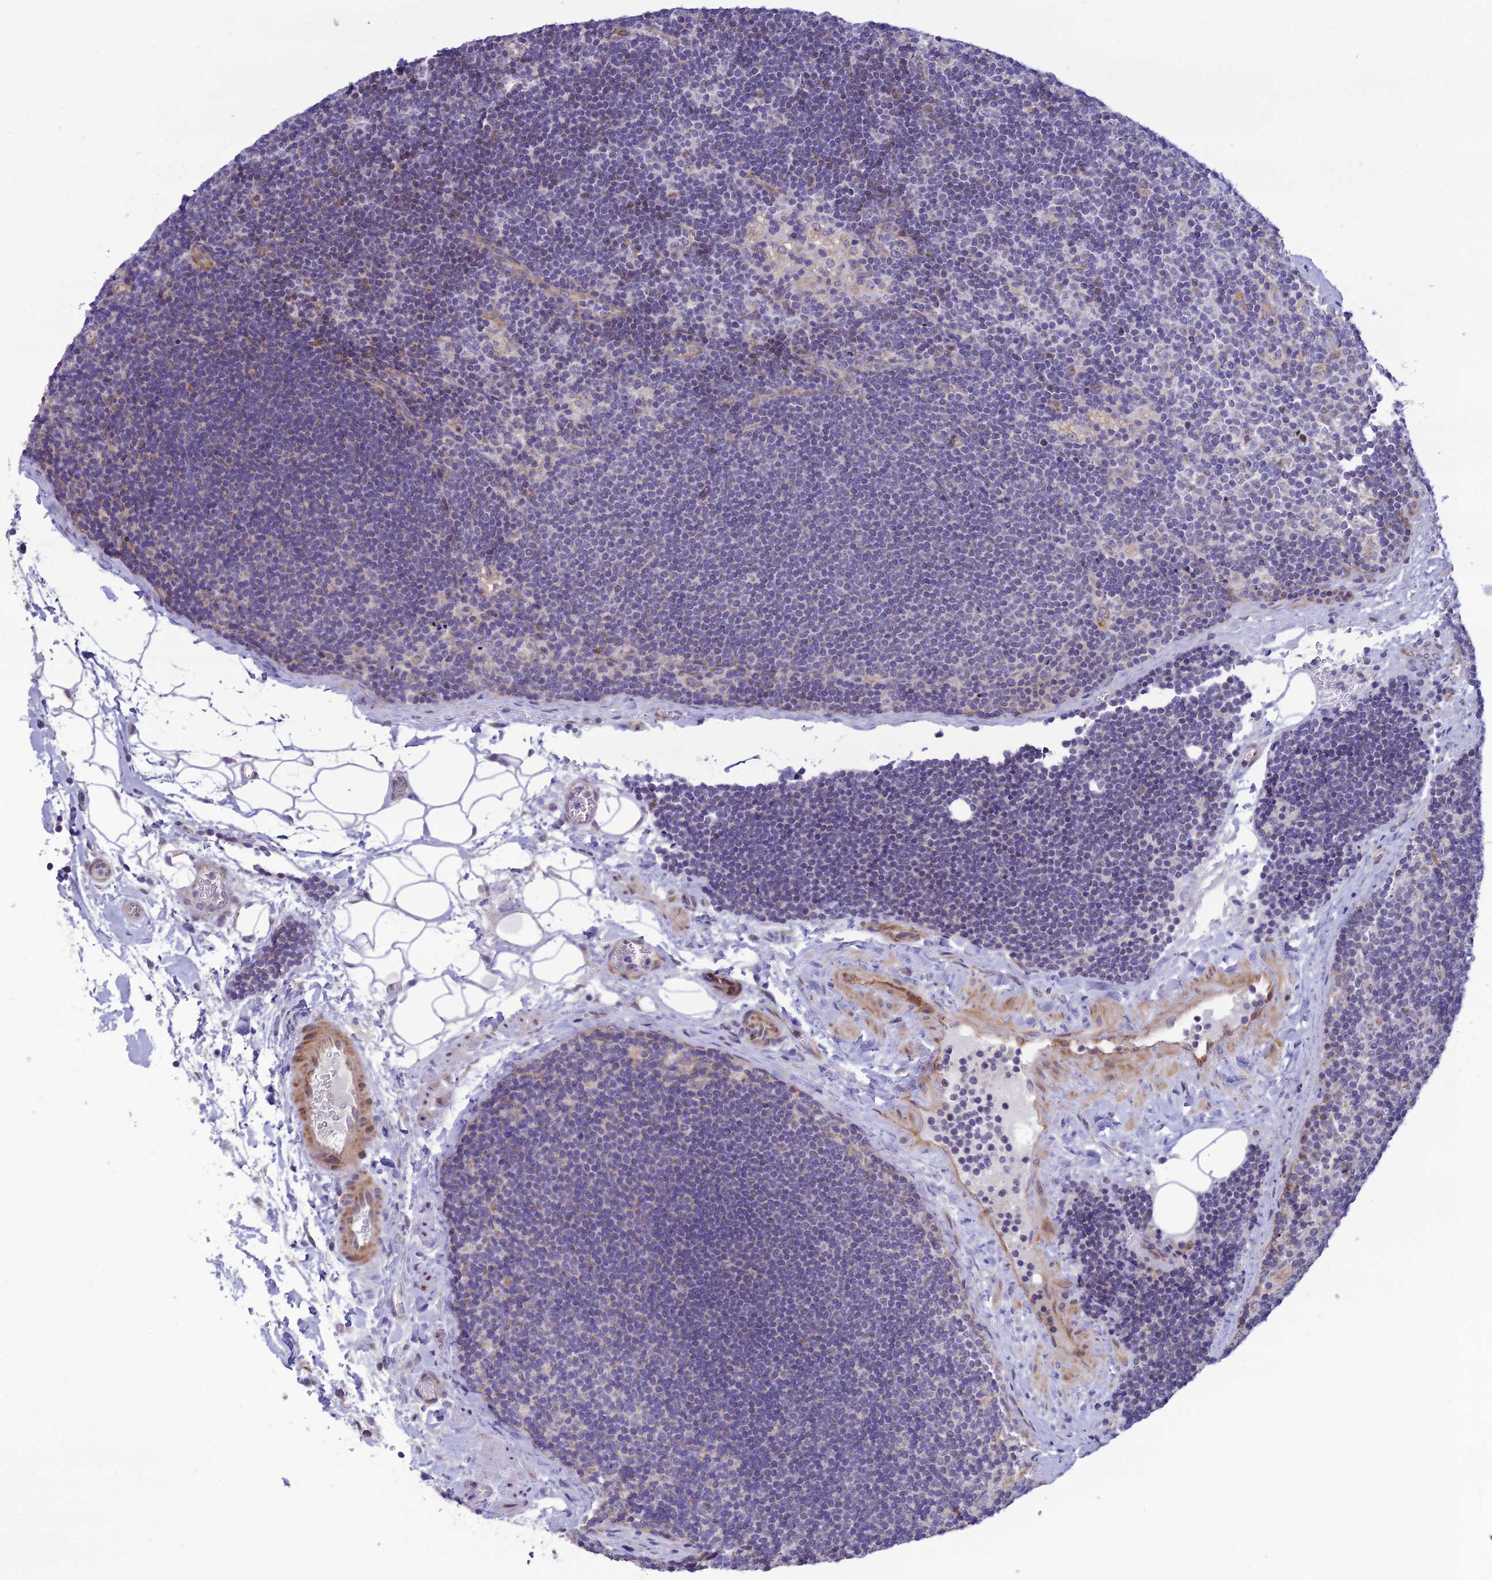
{"staining": {"intensity": "negative", "quantity": "none", "location": "none"}, "tissue": "lymph node", "cell_type": "Germinal center cells", "image_type": "normal", "snomed": [{"axis": "morphology", "description": "Normal tissue, NOS"}, {"axis": "topography", "description": "Lymph node"}], "caption": "DAB (3,3'-diaminobenzidine) immunohistochemical staining of normal human lymph node displays no significant staining in germinal center cells. The staining is performed using DAB brown chromogen with nuclei counter-stained in using hematoxylin.", "gene": "NODAL", "patient": {"sex": "male", "age": 24}}